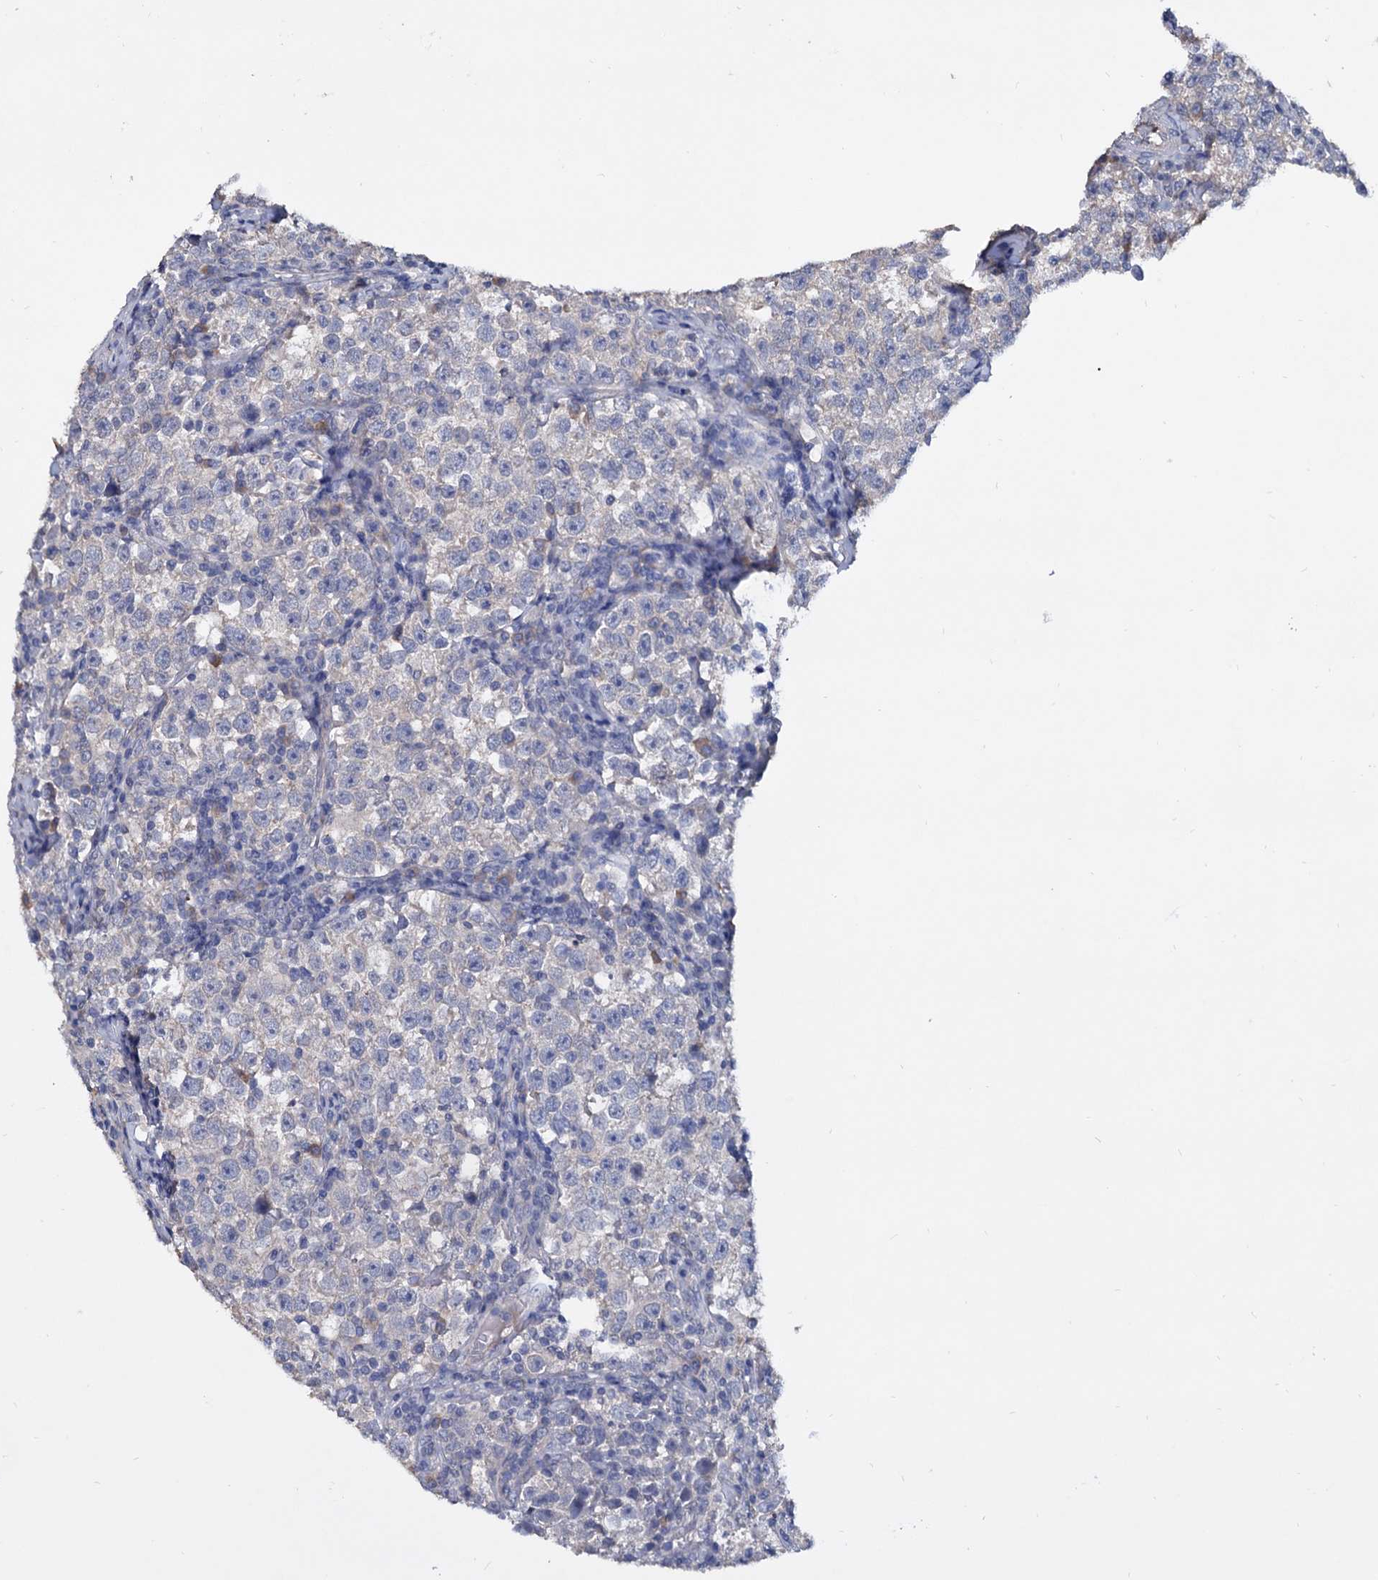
{"staining": {"intensity": "negative", "quantity": "none", "location": "none"}, "tissue": "testis cancer", "cell_type": "Tumor cells", "image_type": "cancer", "snomed": [{"axis": "morphology", "description": "Normal tissue, NOS"}, {"axis": "morphology", "description": "Seminoma, NOS"}, {"axis": "topography", "description": "Testis"}], "caption": "DAB immunohistochemical staining of human testis cancer displays no significant positivity in tumor cells.", "gene": "NPAS4", "patient": {"sex": "male", "age": 43}}